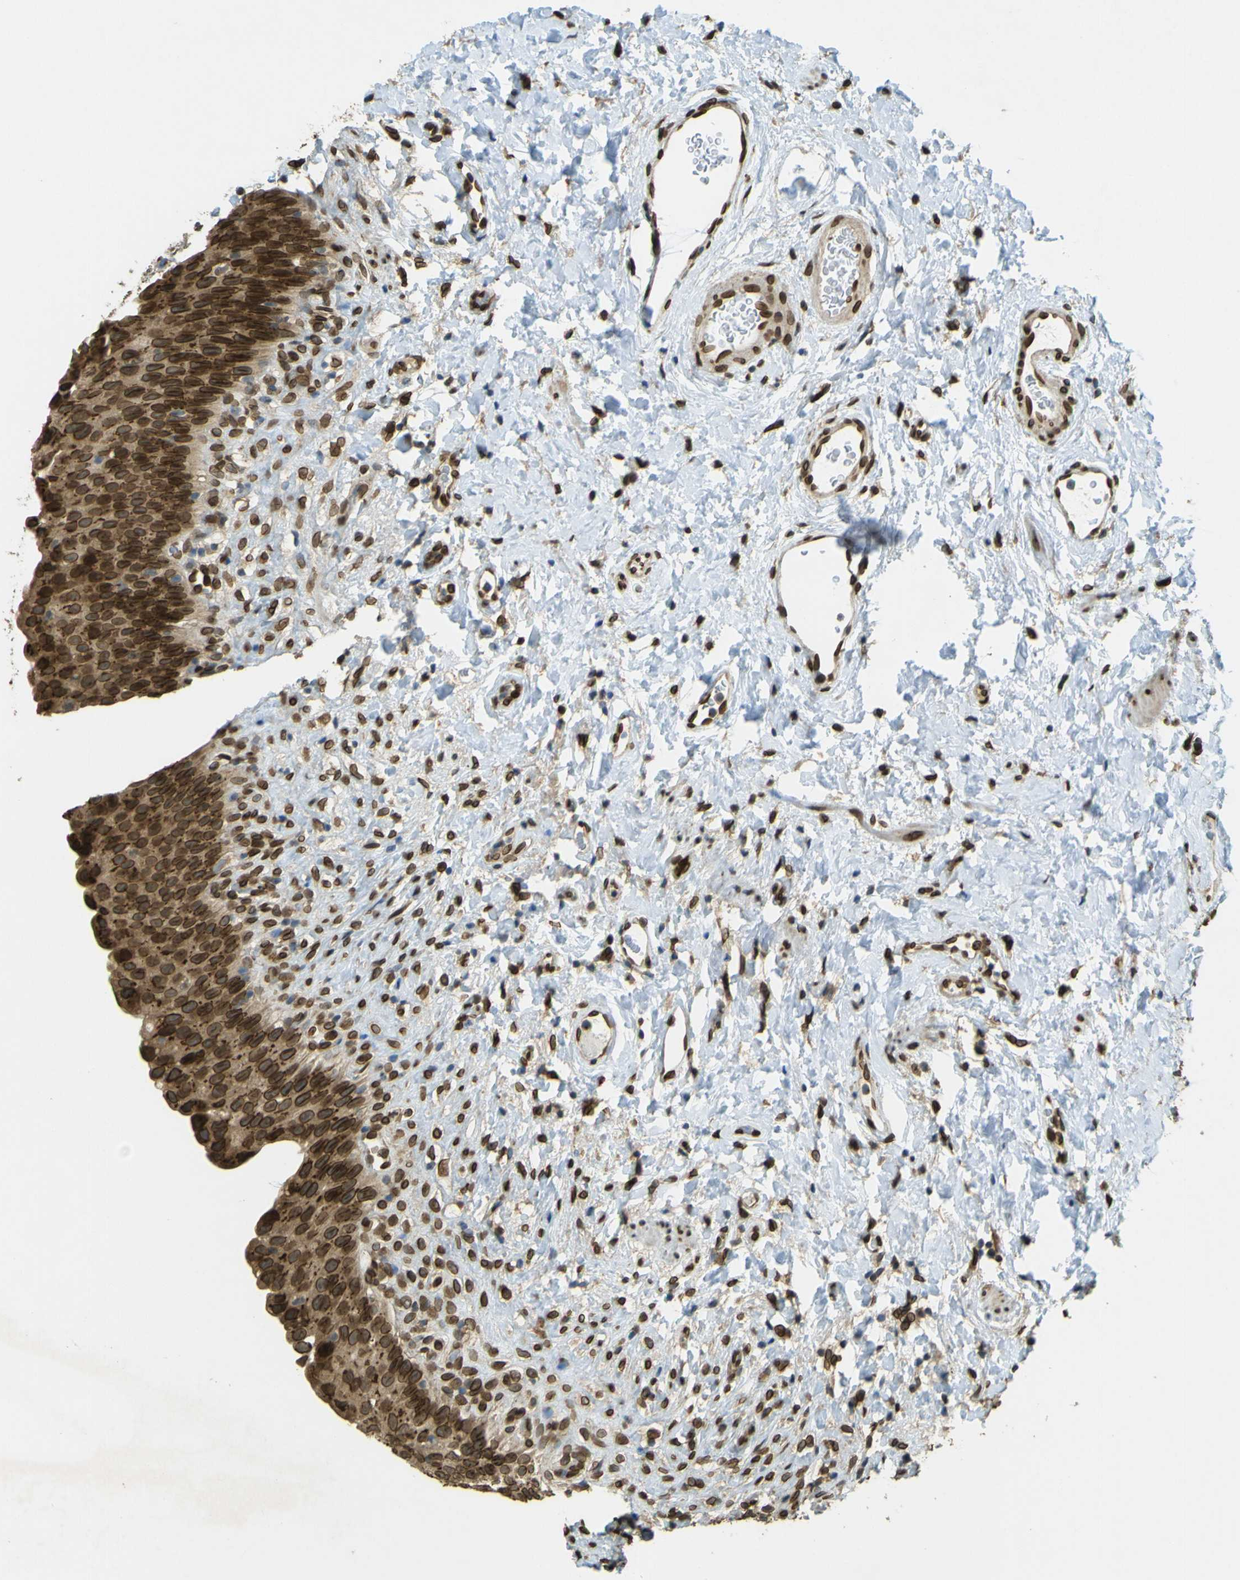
{"staining": {"intensity": "strong", "quantity": ">75%", "location": "cytoplasmic/membranous,nuclear"}, "tissue": "urinary bladder", "cell_type": "Urothelial cells", "image_type": "normal", "snomed": [{"axis": "morphology", "description": "Normal tissue, NOS"}, {"axis": "topography", "description": "Urinary bladder"}], "caption": "Urothelial cells demonstrate strong cytoplasmic/membranous,nuclear expression in about >75% of cells in normal urinary bladder.", "gene": "GALNT1", "patient": {"sex": "female", "age": 79}}